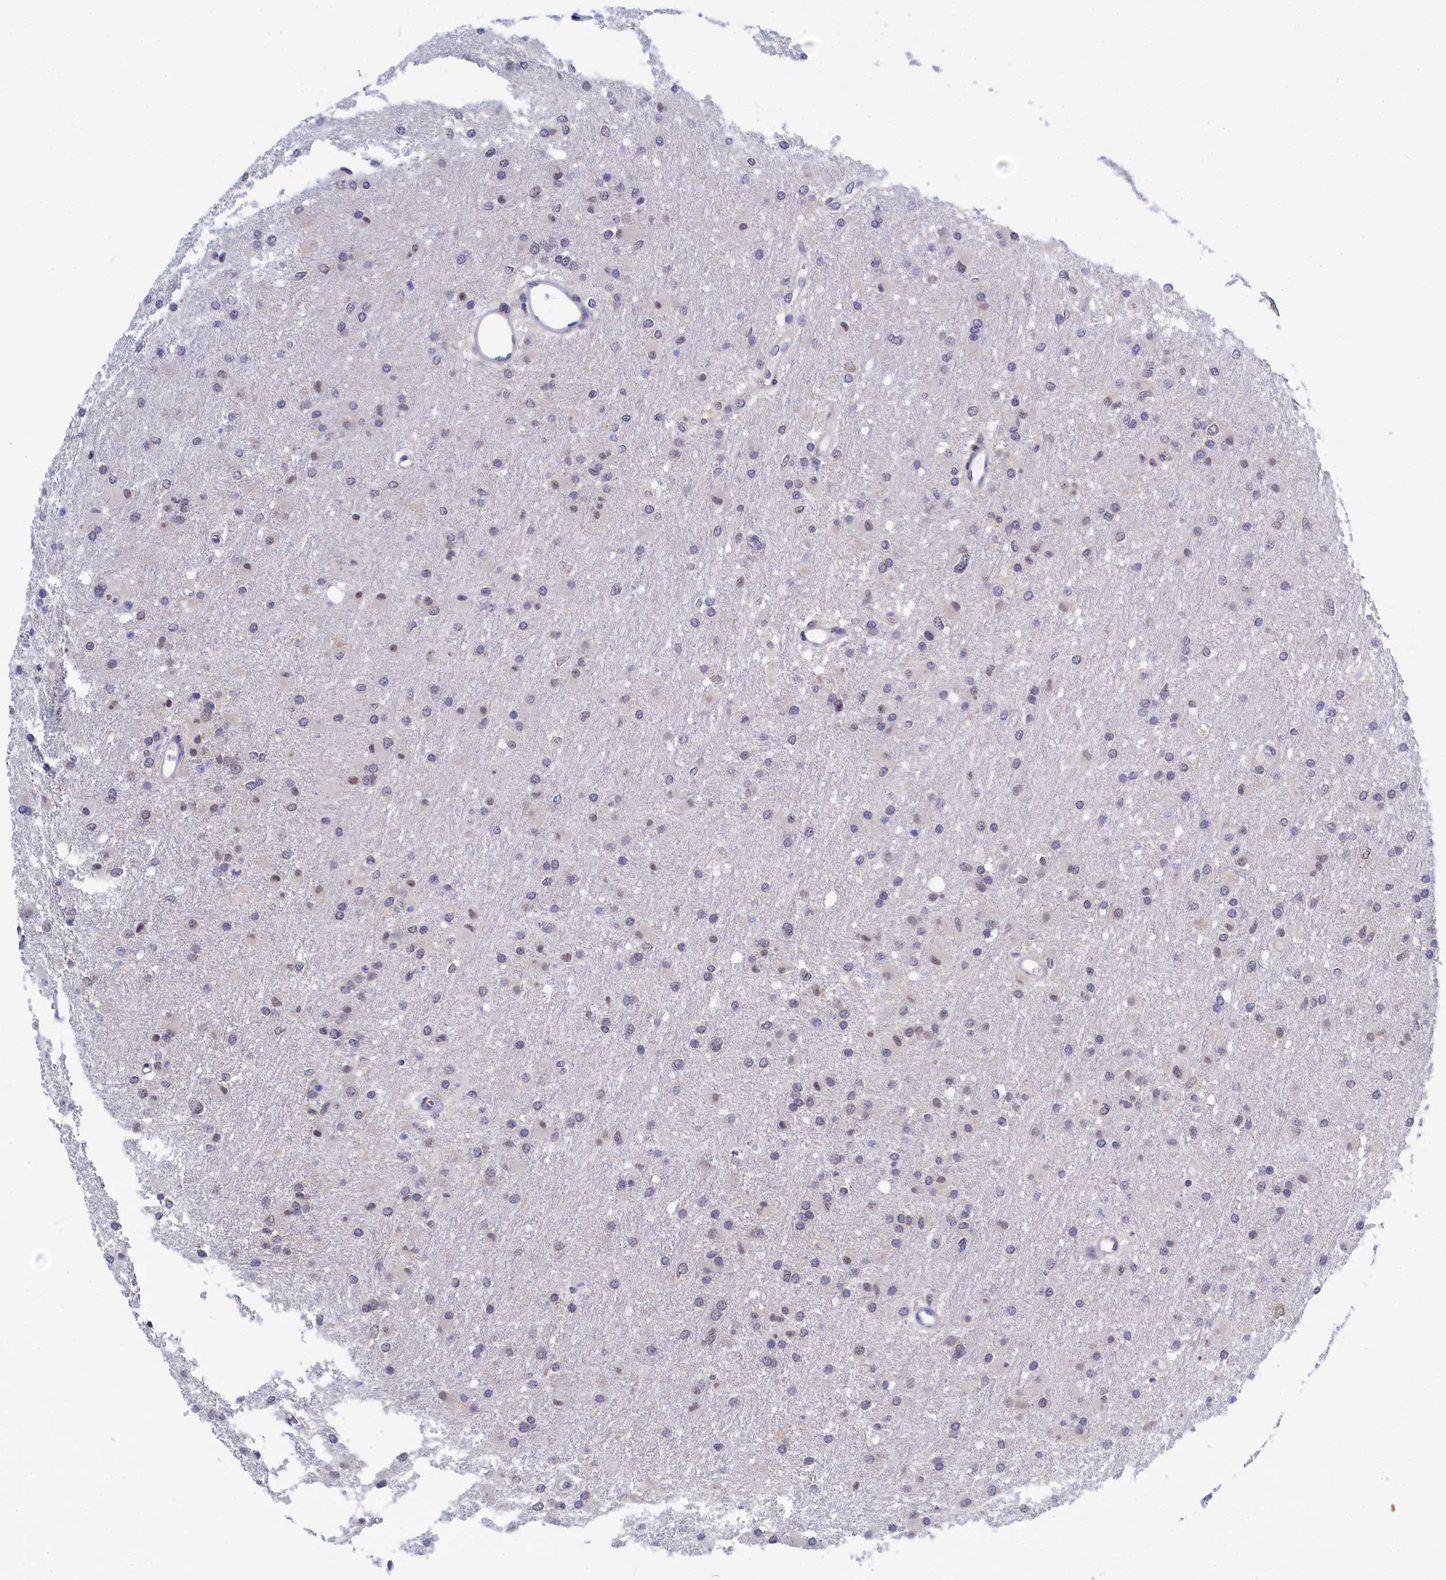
{"staining": {"intensity": "negative", "quantity": "none", "location": "none"}, "tissue": "glioma", "cell_type": "Tumor cells", "image_type": "cancer", "snomed": [{"axis": "morphology", "description": "Glioma, malignant, High grade"}, {"axis": "topography", "description": "Cerebral cortex"}], "caption": "IHC micrograph of glioma stained for a protein (brown), which demonstrates no expression in tumor cells.", "gene": "PGP", "patient": {"sex": "female", "age": 36}}